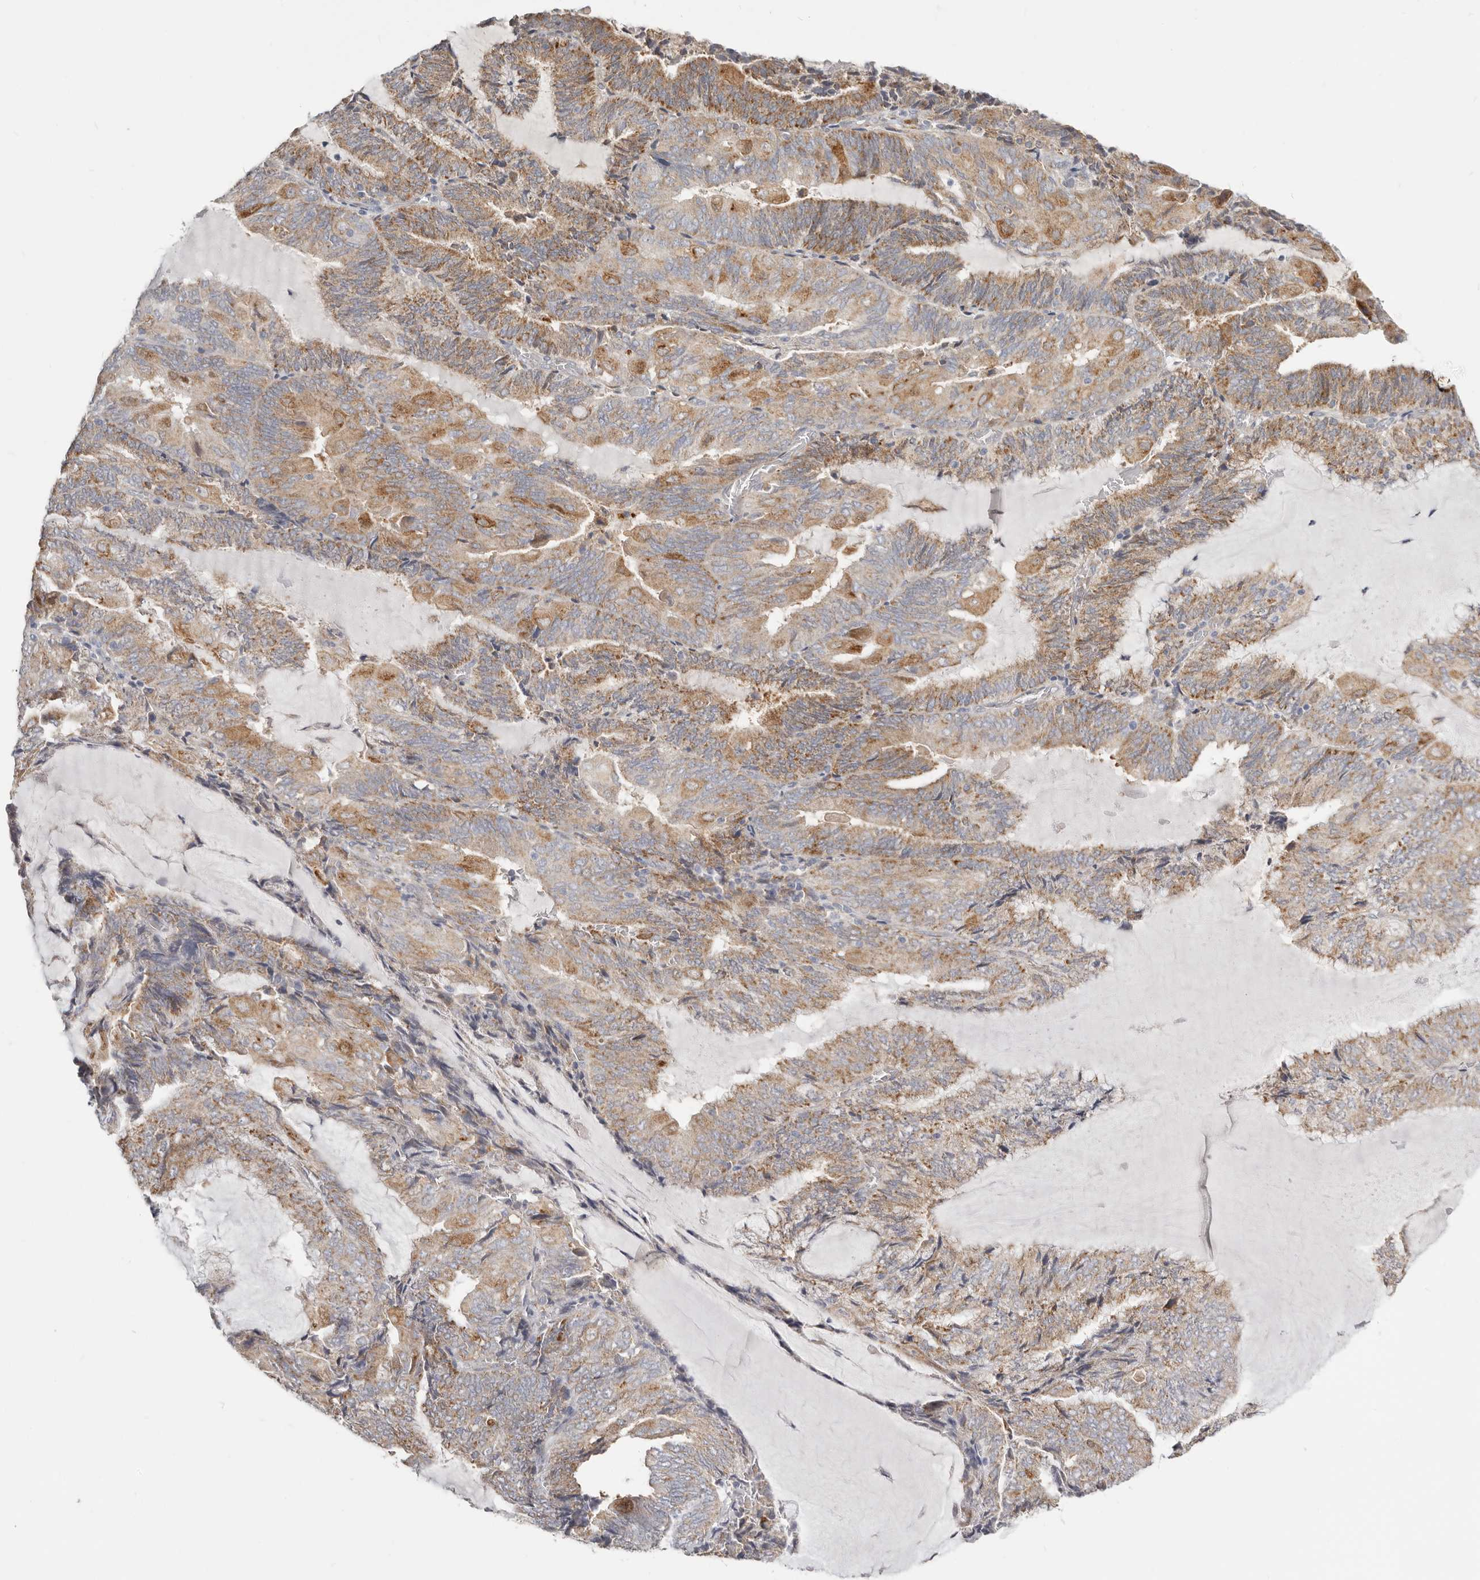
{"staining": {"intensity": "moderate", "quantity": ">75%", "location": "cytoplasmic/membranous"}, "tissue": "endometrial cancer", "cell_type": "Tumor cells", "image_type": "cancer", "snomed": [{"axis": "morphology", "description": "Adenocarcinoma, NOS"}, {"axis": "topography", "description": "Endometrium"}], "caption": "Endometrial cancer (adenocarcinoma) stained with a protein marker displays moderate staining in tumor cells.", "gene": "IL32", "patient": {"sex": "female", "age": 81}}